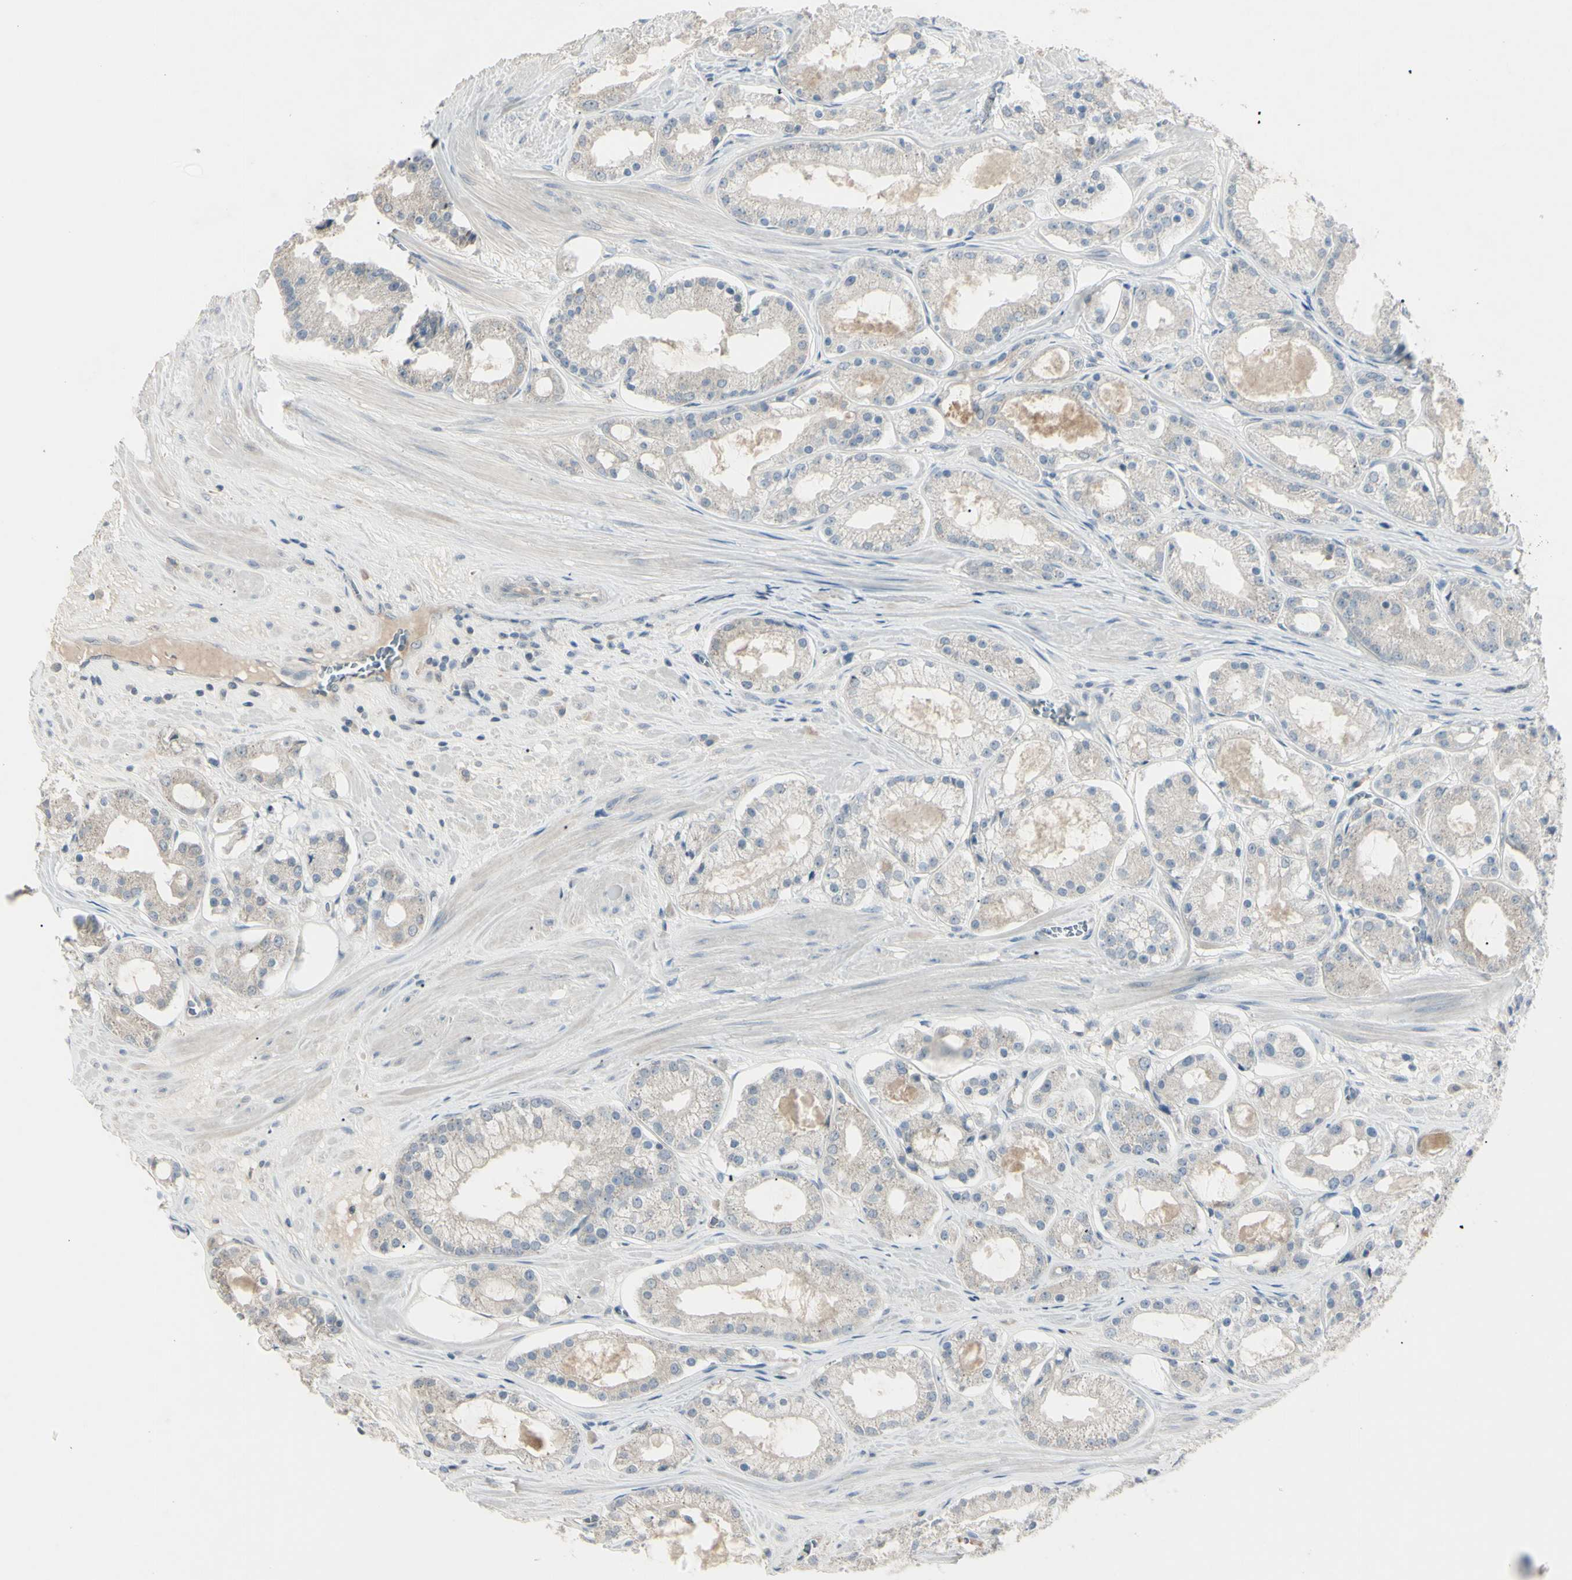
{"staining": {"intensity": "weak", "quantity": "25%-75%", "location": "cytoplasmic/membranous"}, "tissue": "prostate cancer", "cell_type": "Tumor cells", "image_type": "cancer", "snomed": [{"axis": "morphology", "description": "Adenocarcinoma, High grade"}, {"axis": "topography", "description": "Prostate"}], "caption": "Prostate cancer stained for a protein reveals weak cytoplasmic/membranous positivity in tumor cells.", "gene": "PIAS4", "patient": {"sex": "male", "age": 66}}